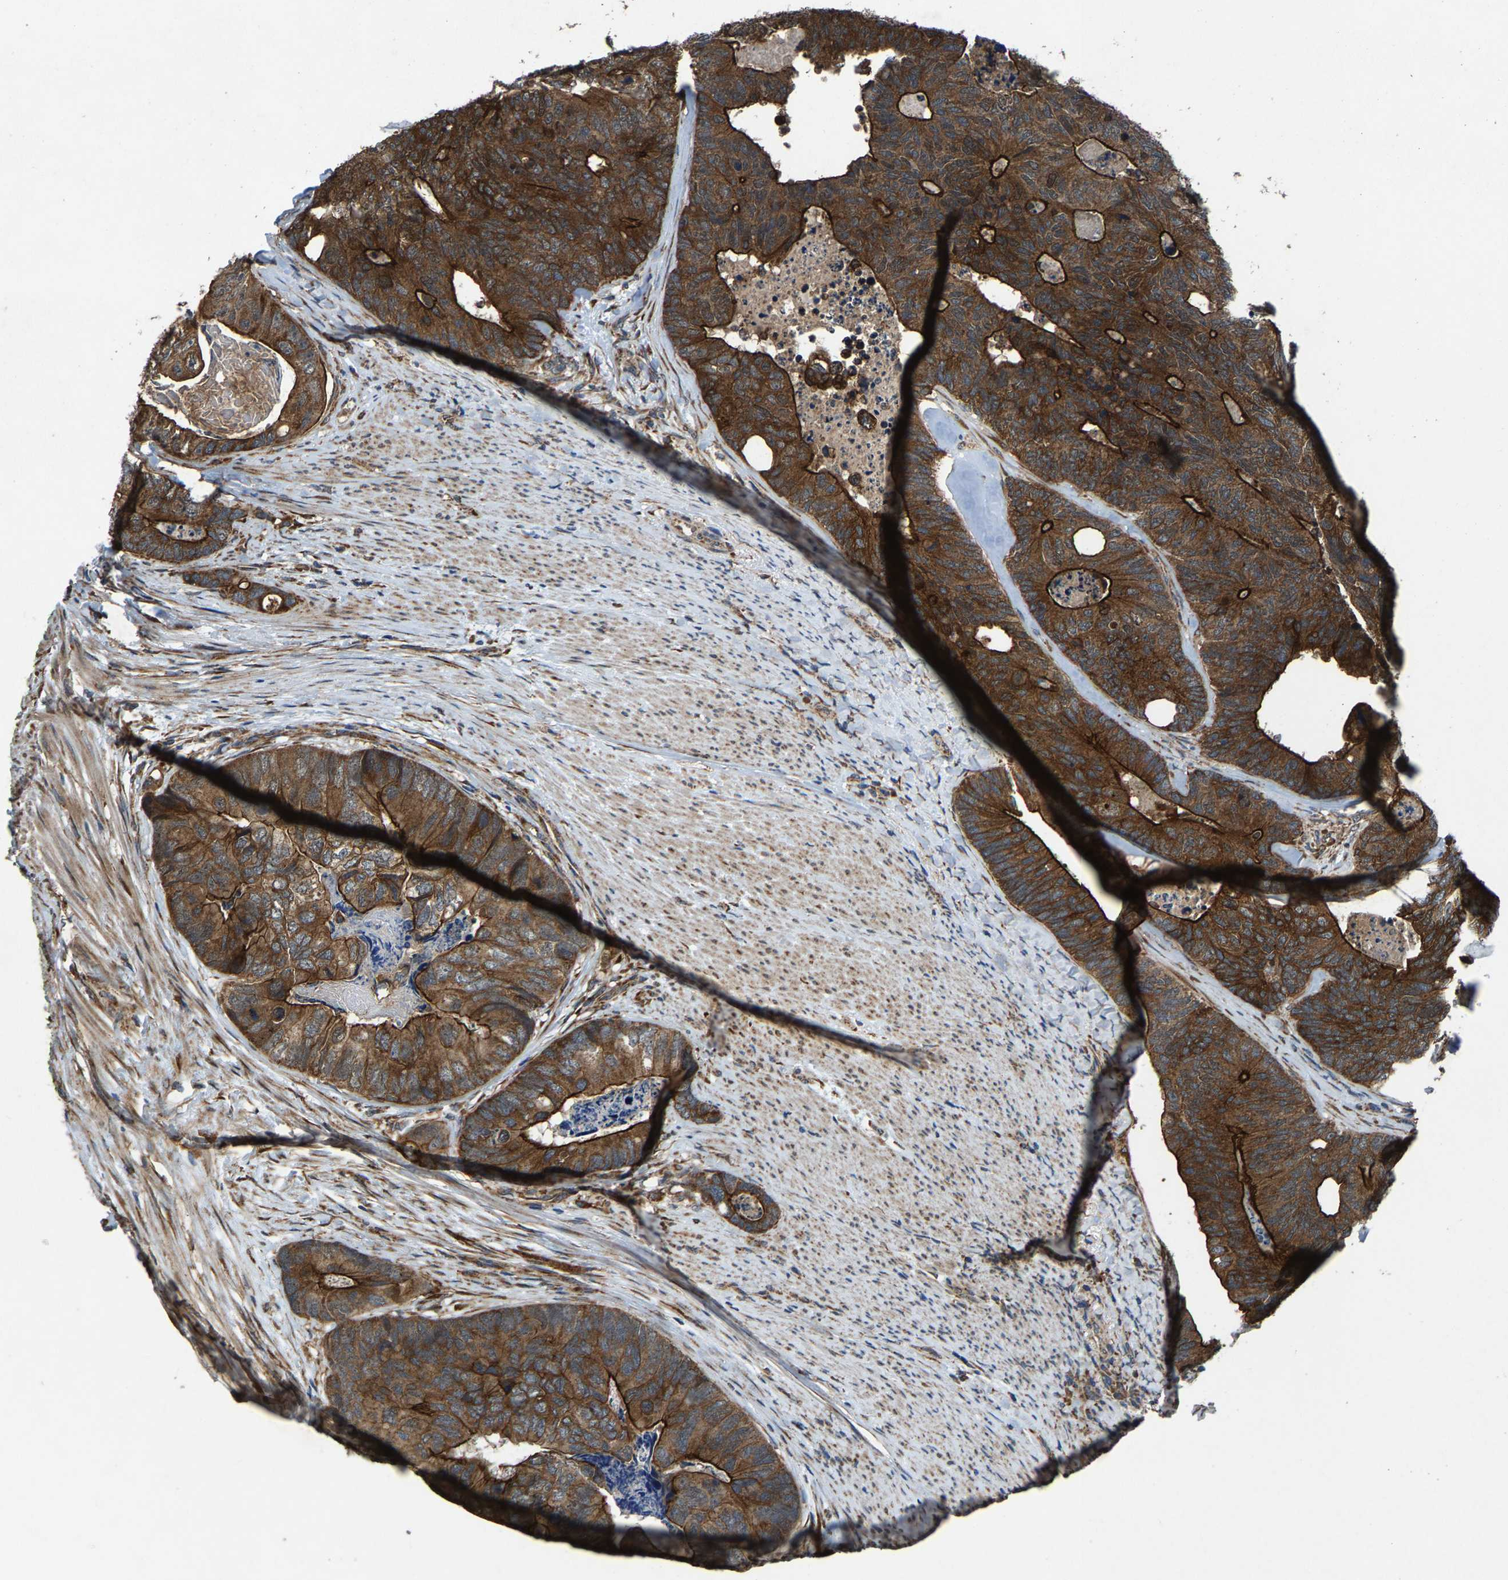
{"staining": {"intensity": "strong", "quantity": ">75%", "location": "cytoplasmic/membranous"}, "tissue": "colorectal cancer", "cell_type": "Tumor cells", "image_type": "cancer", "snomed": [{"axis": "morphology", "description": "Adenocarcinoma, NOS"}, {"axis": "topography", "description": "Colon"}], "caption": "Human adenocarcinoma (colorectal) stained with a protein marker demonstrates strong staining in tumor cells.", "gene": "PDP1", "patient": {"sex": "female", "age": 67}}